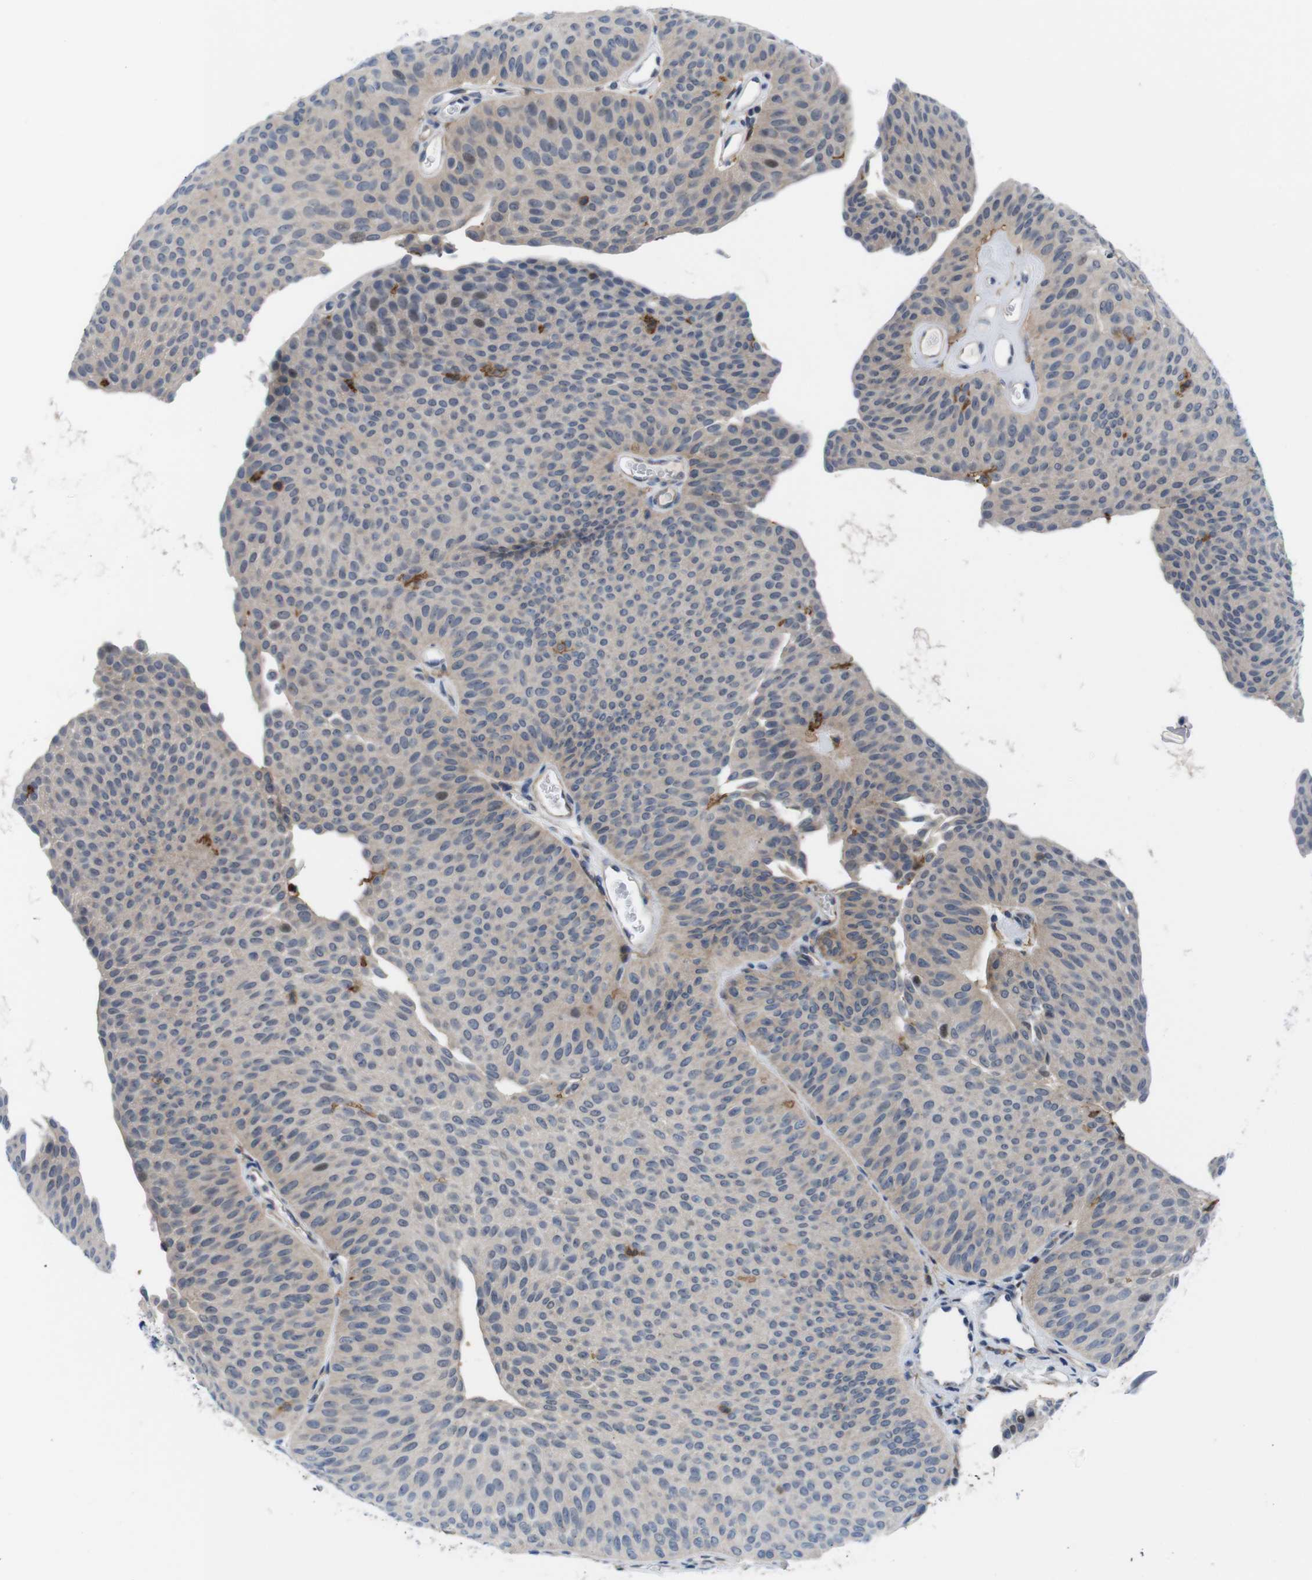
{"staining": {"intensity": "weak", "quantity": "<25%", "location": "cytoplasmic/membranous"}, "tissue": "urothelial cancer", "cell_type": "Tumor cells", "image_type": "cancer", "snomed": [{"axis": "morphology", "description": "Urothelial carcinoma, Low grade"}, {"axis": "topography", "description": "Urinary bladder"}], "caption": "Immunohistochemical staining of human low-grade urothelial carcinoma demonstrates no significant positivity in tumor cells.", "gene": "CD300C", "patient": {"sex": "female", "age": 60}}